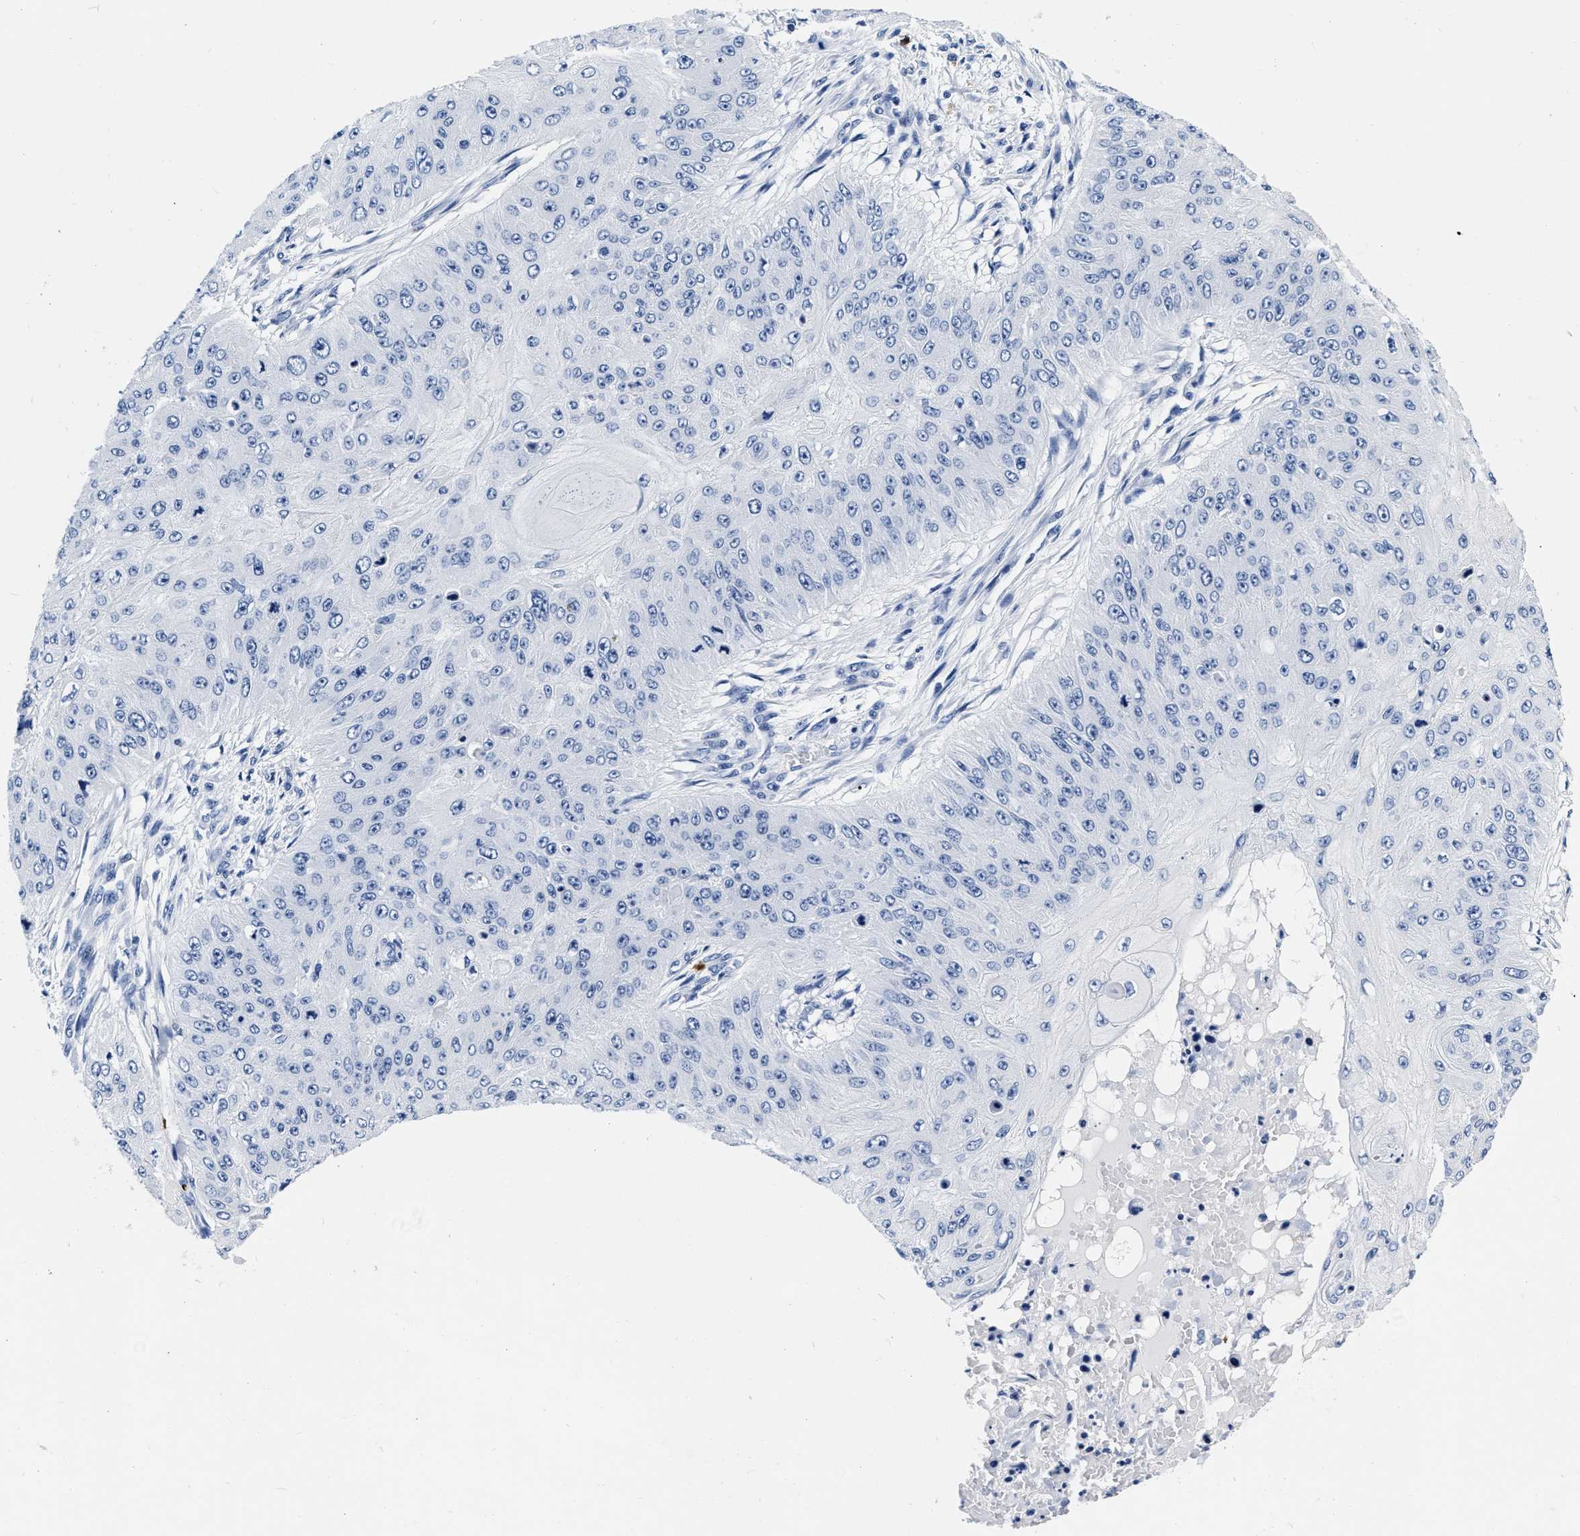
{"staining": {"intensity": "negative", "quantity": "none", "location": "none"}, "tissue": "skin cancer", "cell_type": "Tumor cells", "image_type": "cancer", "snomed": [{"axis": "morphology", "description": "Squamous cell carcinoma, NOS"}, {"axis": "topography", "description": "Skin"}], "caption": "Skin squamous cell carcinoma was stained to show a protein in brown. There is no significant expression in tumor cells.", "gene": "CER1", "patient": {"sex": "female", "age": 80}}